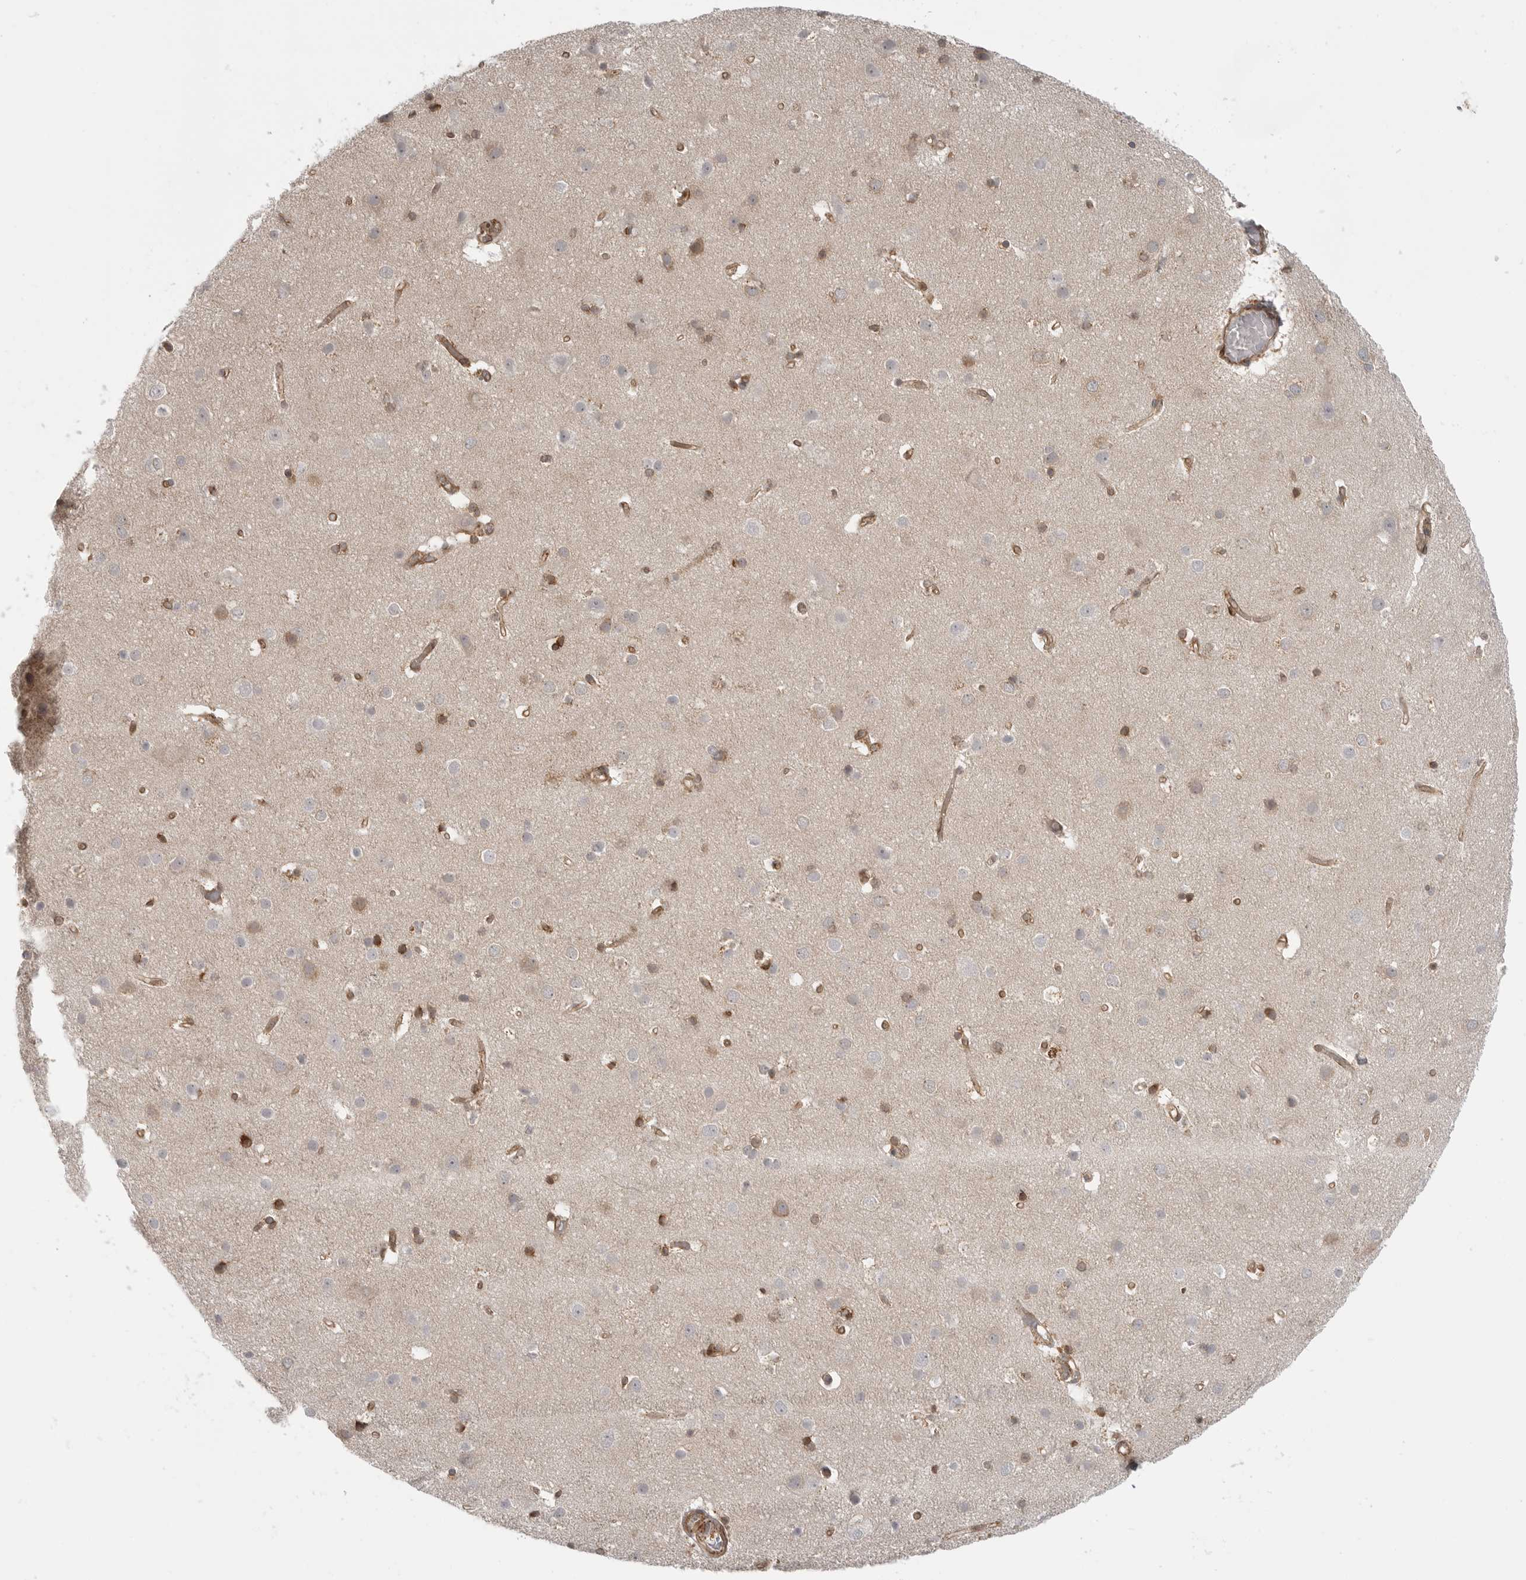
{"staining": {"intensity": "moderate", "quantity": ">75%", "location": "cytoplasmic/membranous"}, "tissue": "cerebral cortex", "cell_type": "Endothelial cells", "image_type": "normal", "snomed": [{"axis": "morphology", "description": "Normal tissue, NOS"}, {"axis": "topography", "description": "Cerebral cortex"}], "caption": "Human cerebral cortex stained for a protein (brown) reveals moderate cytoplasmic/membranous positive positivity in approximately >75% of endothelial cells.", "gene": "CERS2", "patient": {"sex": "male", "age": 54}}